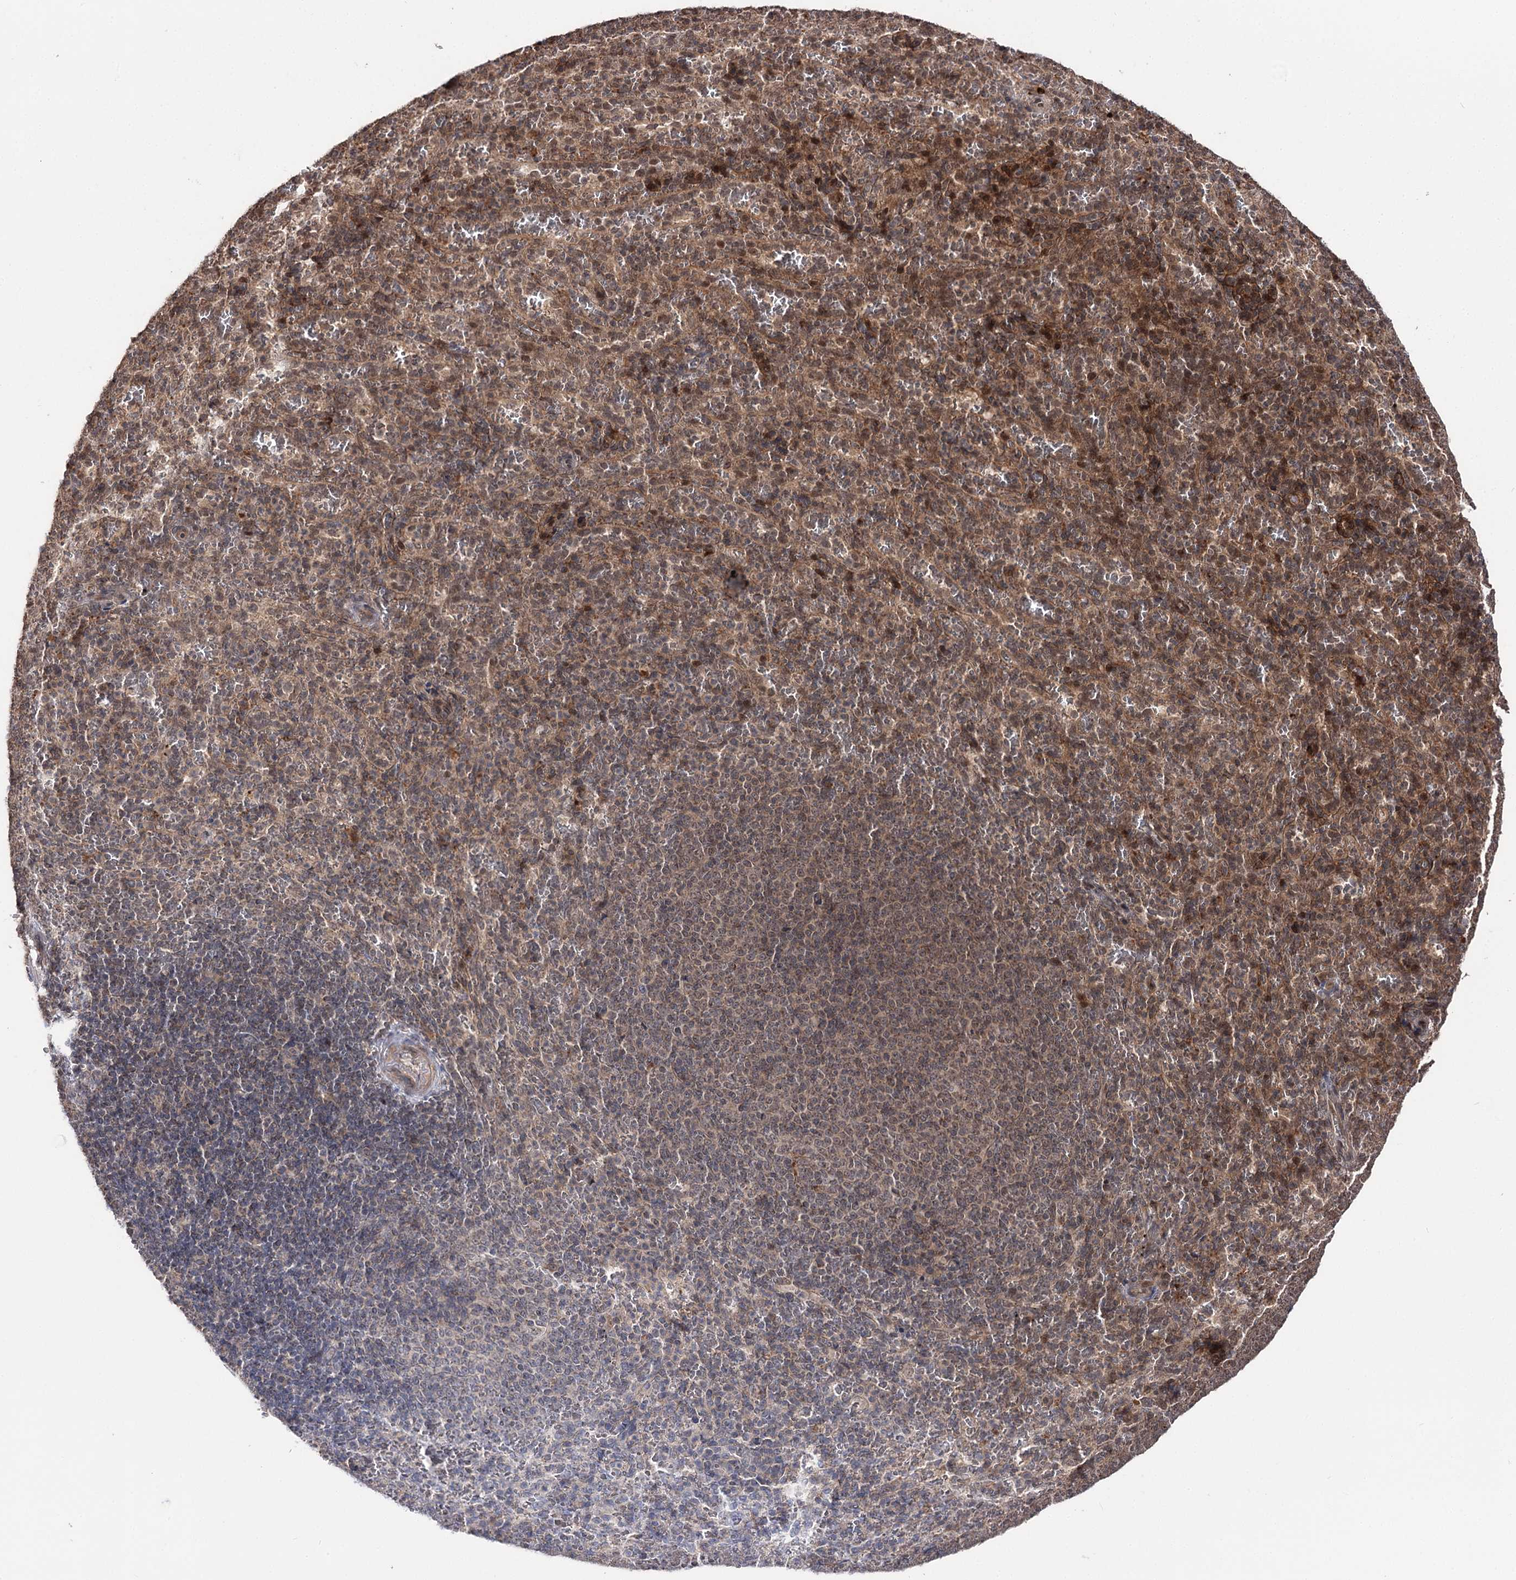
{"staining": {"intensity": "moderate", "quantity": "25%-75%", "location": "cytoplasmic/membranous"}, "tissue": "spleen", "cell_type": "Cells in red pulp", "image_type": "normal", "snomed": [{"axis": "morphology", "description": "Normal tissue, NOS"}, {"axis": "topography", "description": "Spleen"}], "caption": "Protein expression analysis of unremarkable human spleen reveals moderate cytoplasmic/membranous staining in approximately 25%-75% of cells in red pulp. The staining is performed using DAB (3,3'-diaminobenzidine) brown chromogen to label protein expression. The nuclei are counter-stained blue using hematoxylin.", "gene": "FAM53B", "patient": {"sex": "female", "age": 21}}